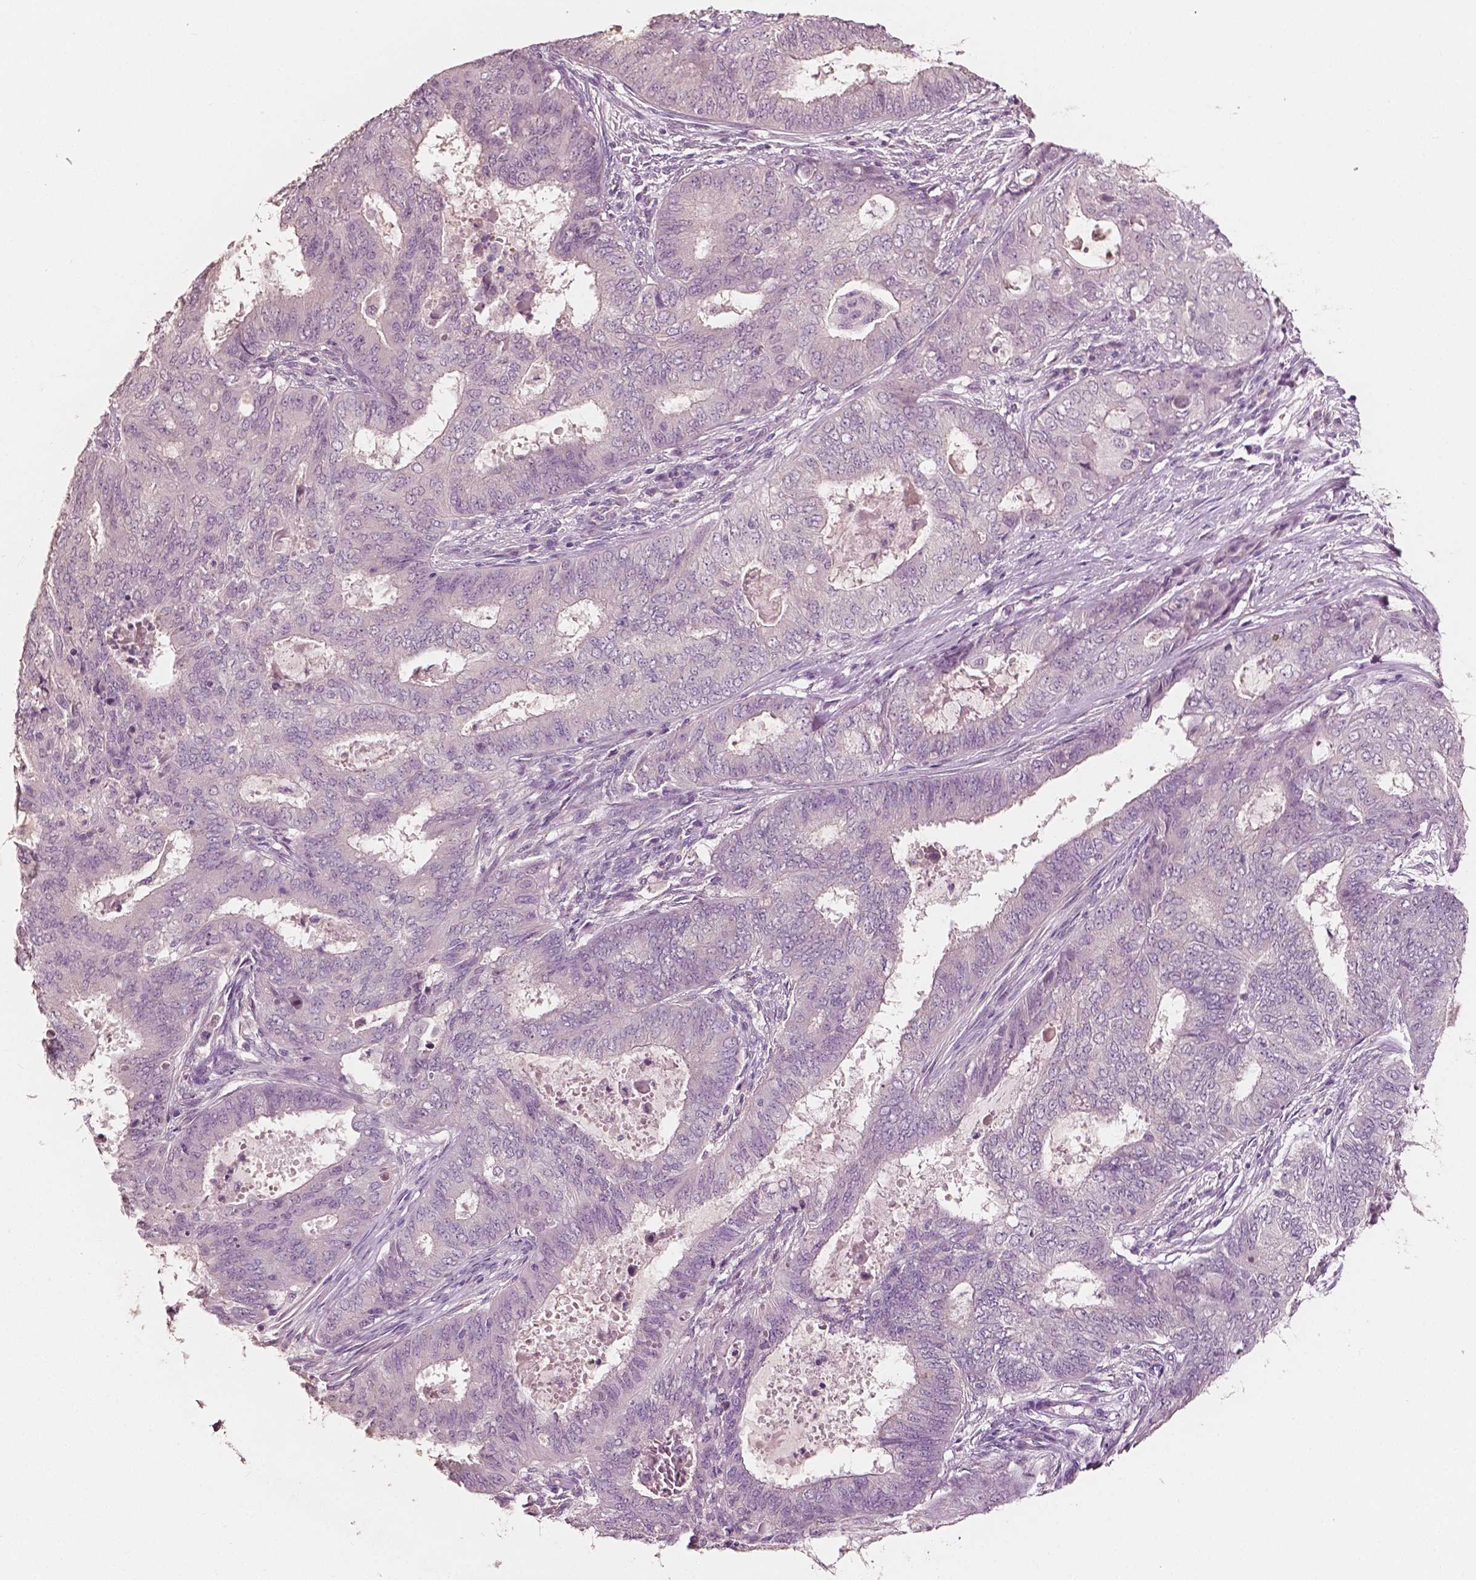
{"staining": {"intensity": "weak", "quantity": "<25%", "location": "cytoplasmic/membranous"}, "tissue": "endometrial cancer", "cell_type": "Tumor cells", "image_type": "cancer", "snomed": [{"axis": "morphology", "description": "Adenocarcinoma, NOS"}, {"axis": "topography", "description": "Endometrium"}], "caption": "DAB immunohistochemical staining of endometrial adenocarcinoma displays no significant expression in tumor cells. Nuclei are stained in blue.", "gene": "PLA2R1", "patient": {"sex": "female", "age": 62}}